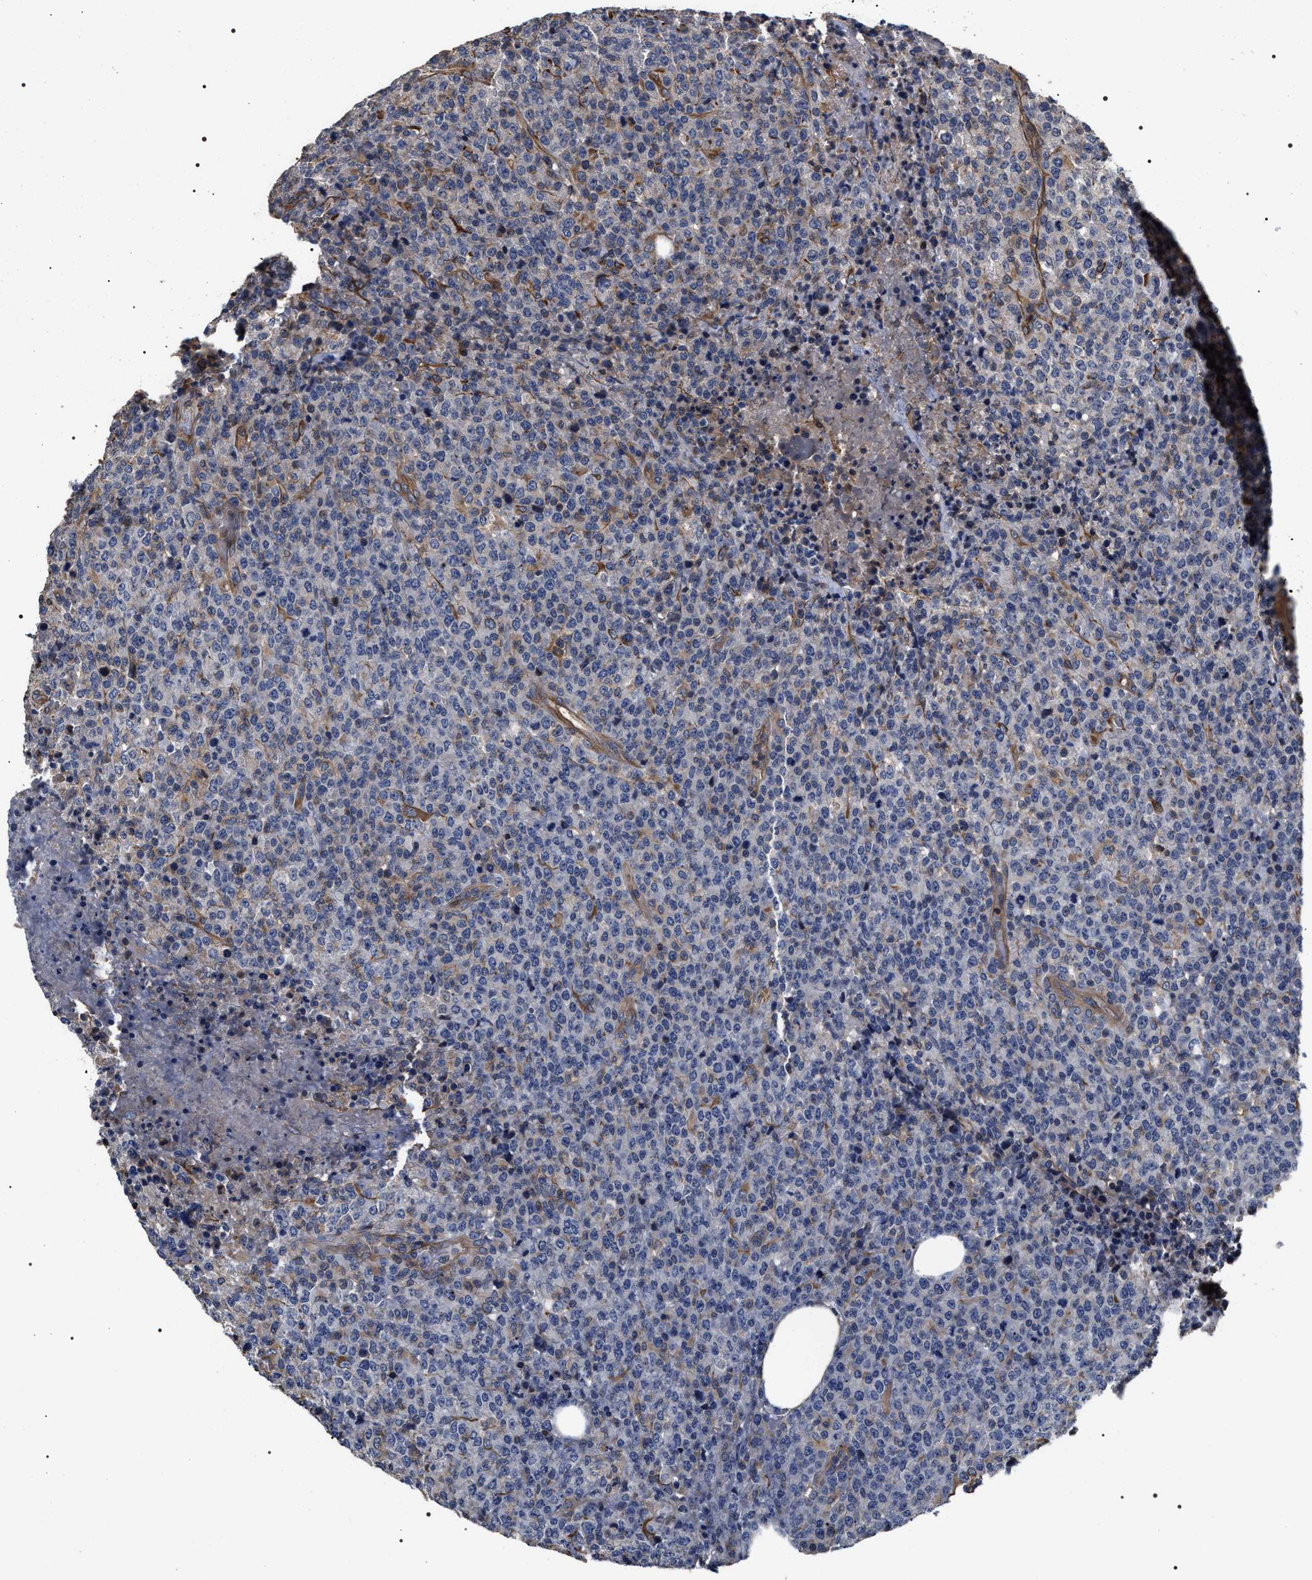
{"staining": {"intensity": "negative", "quantity": "none", "location": "none"}, "tissue": "lymphoma", "cell_type": "Tumor cells", "image_type": "cancer", "snomed": [{"axis": "morphology", "description": "Malignant lymphoma, non-Hodgkin's type, Low grade"}, {"axis": "topography", "description": "Lymph node"}], "caption": "The micrograph demonstrates no staining of tumor cells in malignant lymphoma, non-Hodgkin's type (low-grade).", "gene": "TSPAN33", "patient": {"sex": "male", "age": 66}}